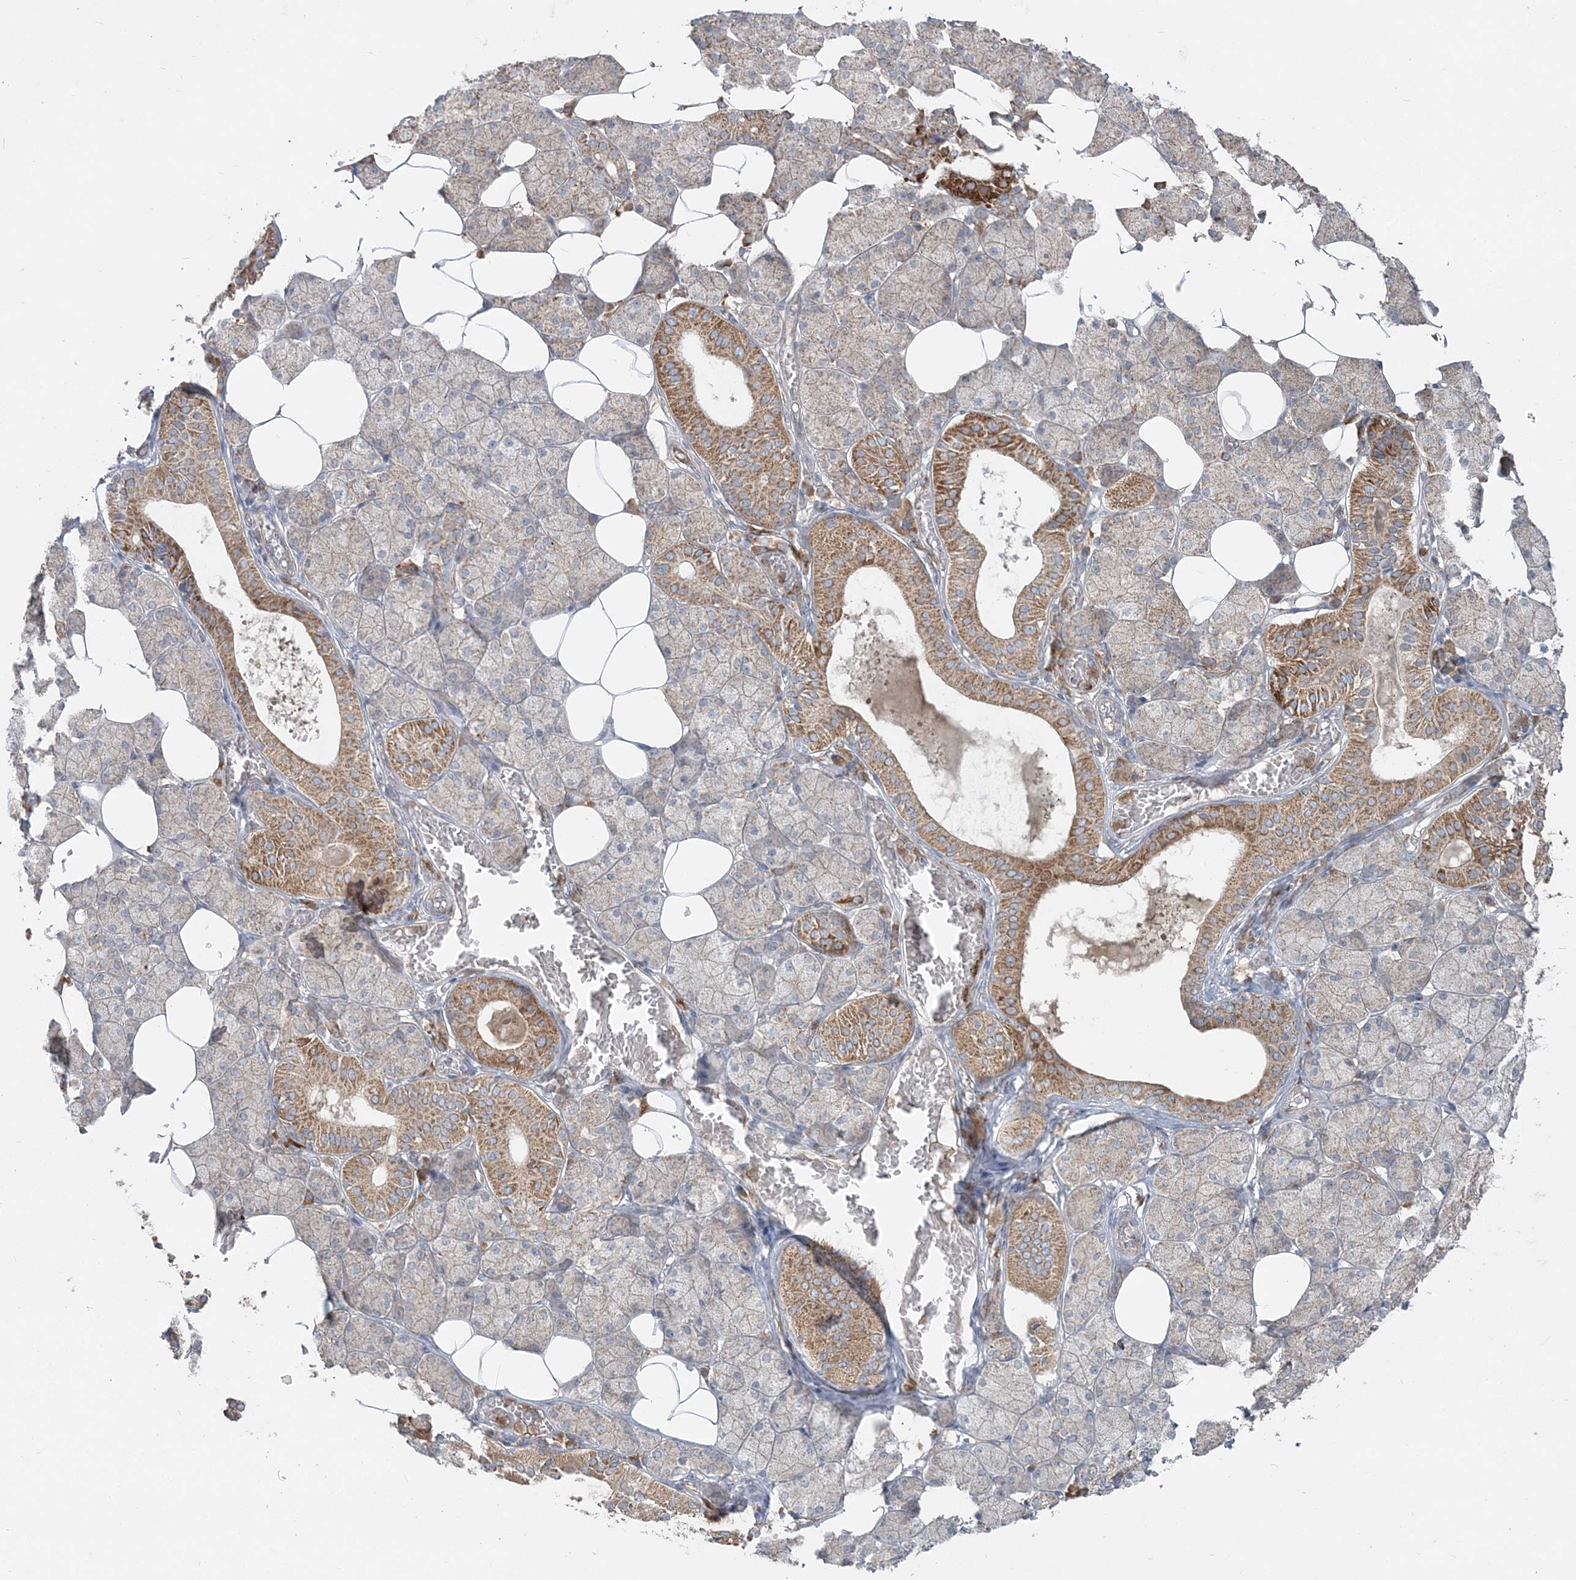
{"staining": {"intensity": "strong", "quantity": "25%-75%", "location": "cytoplasmic/membranous"}, "tissue": "salivary gland", "cell_type": "Glandular cells", "image_type": "normal", "snomed": [{"axis": "morphology", "description": "Normal tissue, NOS"}, {"axis": "topography", "description": "Salivary gland"}], "caption": "Protein expression analysis of unremarkable salivary gland demonstrates strong cytoplasmic/membranous expression in approximately 25%-75% of glandular cells.", "gene": "LRPPRC", "patient": {"sex": "female", "age": 33}}